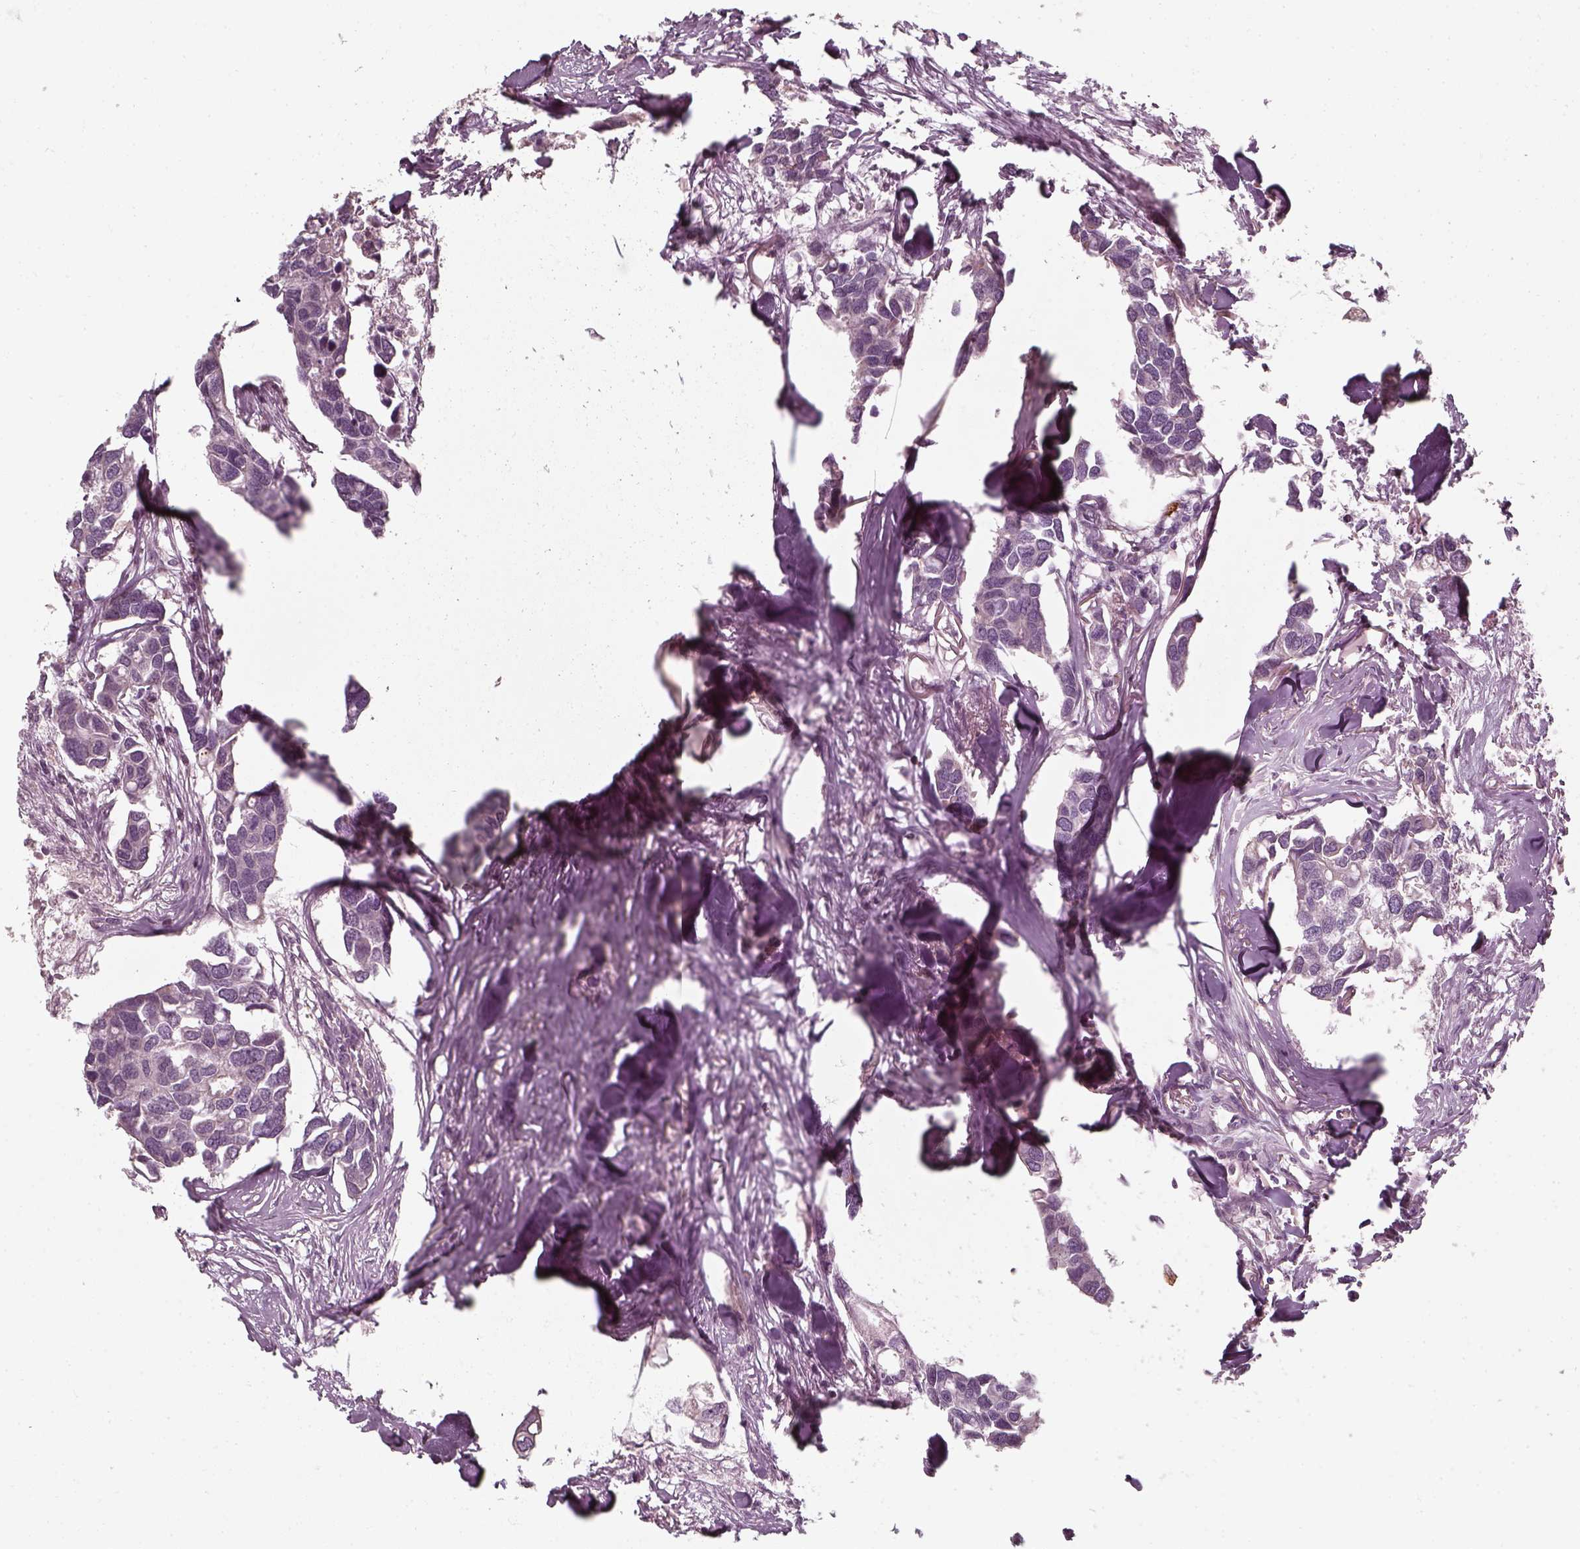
{"staining": {"intensity": "negative", "quantity": "none", "location": "none"}, "tissue": "breast cancer", "cell_type": "Tumor cells", "image_type": "cancer", "snomed": [{"axis": "morphology", "description": "Duct carcinoma"}, {"axis": "topography", "description": "Breast"}], "caption": "Immunohistochemistry (IHC) of infiltrating ductal carcinoma (breast) reveals no positivity in tumor cells.", "gene": "LAMB2", "patient": {"sex": "female", "age": 83}}